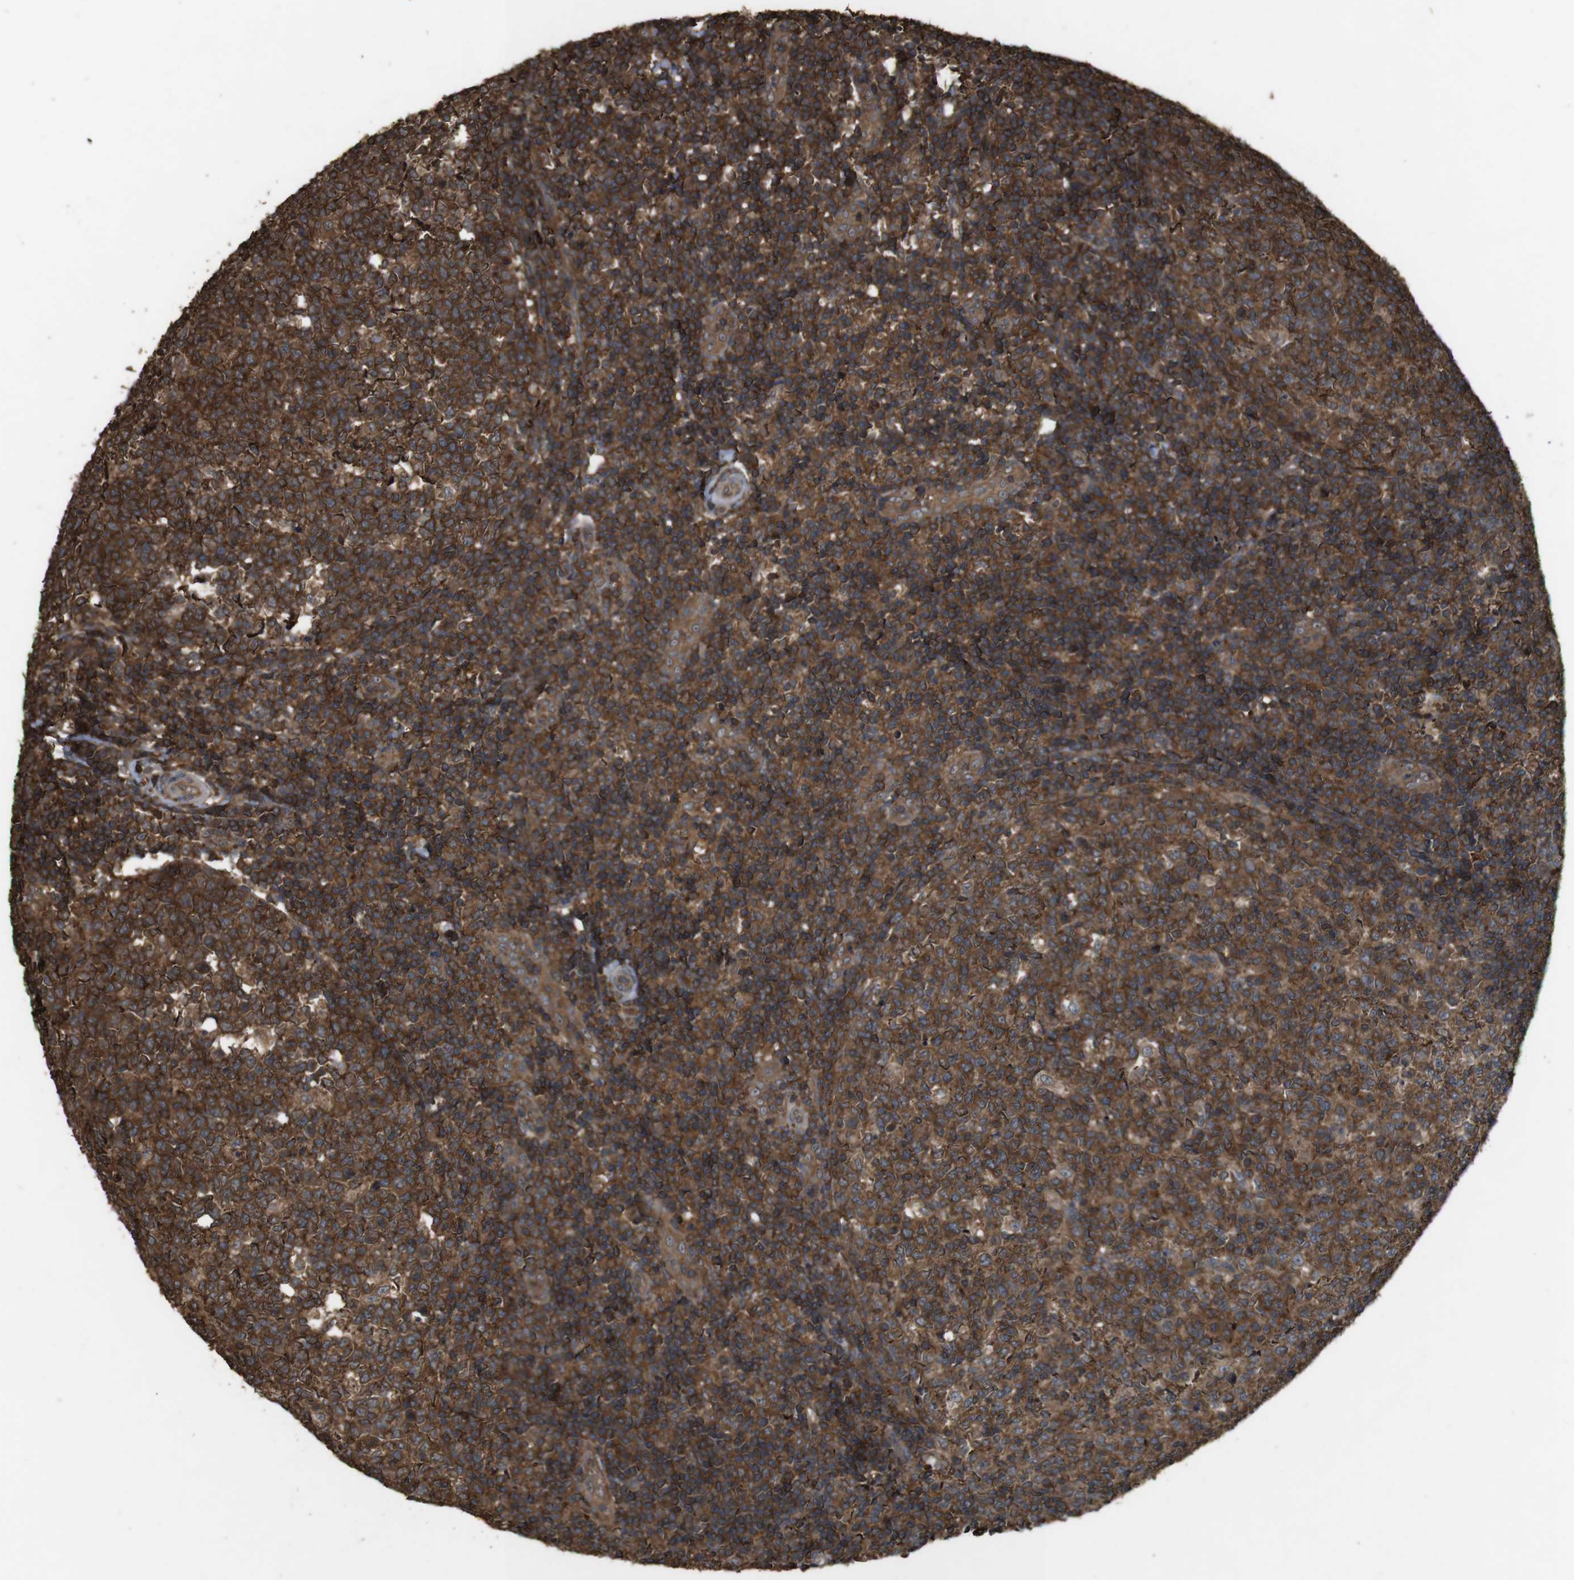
{"staining": {"intensity": "strong", "quantity": ">75%", "location": "cytoplasmic/membranous"}, "tissue": "tonsil", "cell_type": "Germinal center cells", "image_type": "normal", "snomed": [{"axis": "morphology", "description": "Normal tissue, NOS"}, {"axis": "topography", "description": "Tonsil"}], "caption": "IHC of unremarkable human tonsil demonstrates high levels of strong cytoplasmic/membranous positivity in approximately >75% of germinal center cells. (Stains: DAB (3,3'-diaminobenzidine) in brown, nuclei in blue, Microscopy: brightfield microscopy at high magnification).", "gene": "BAG4", "patient": {"sex": "female", "age": 19}}